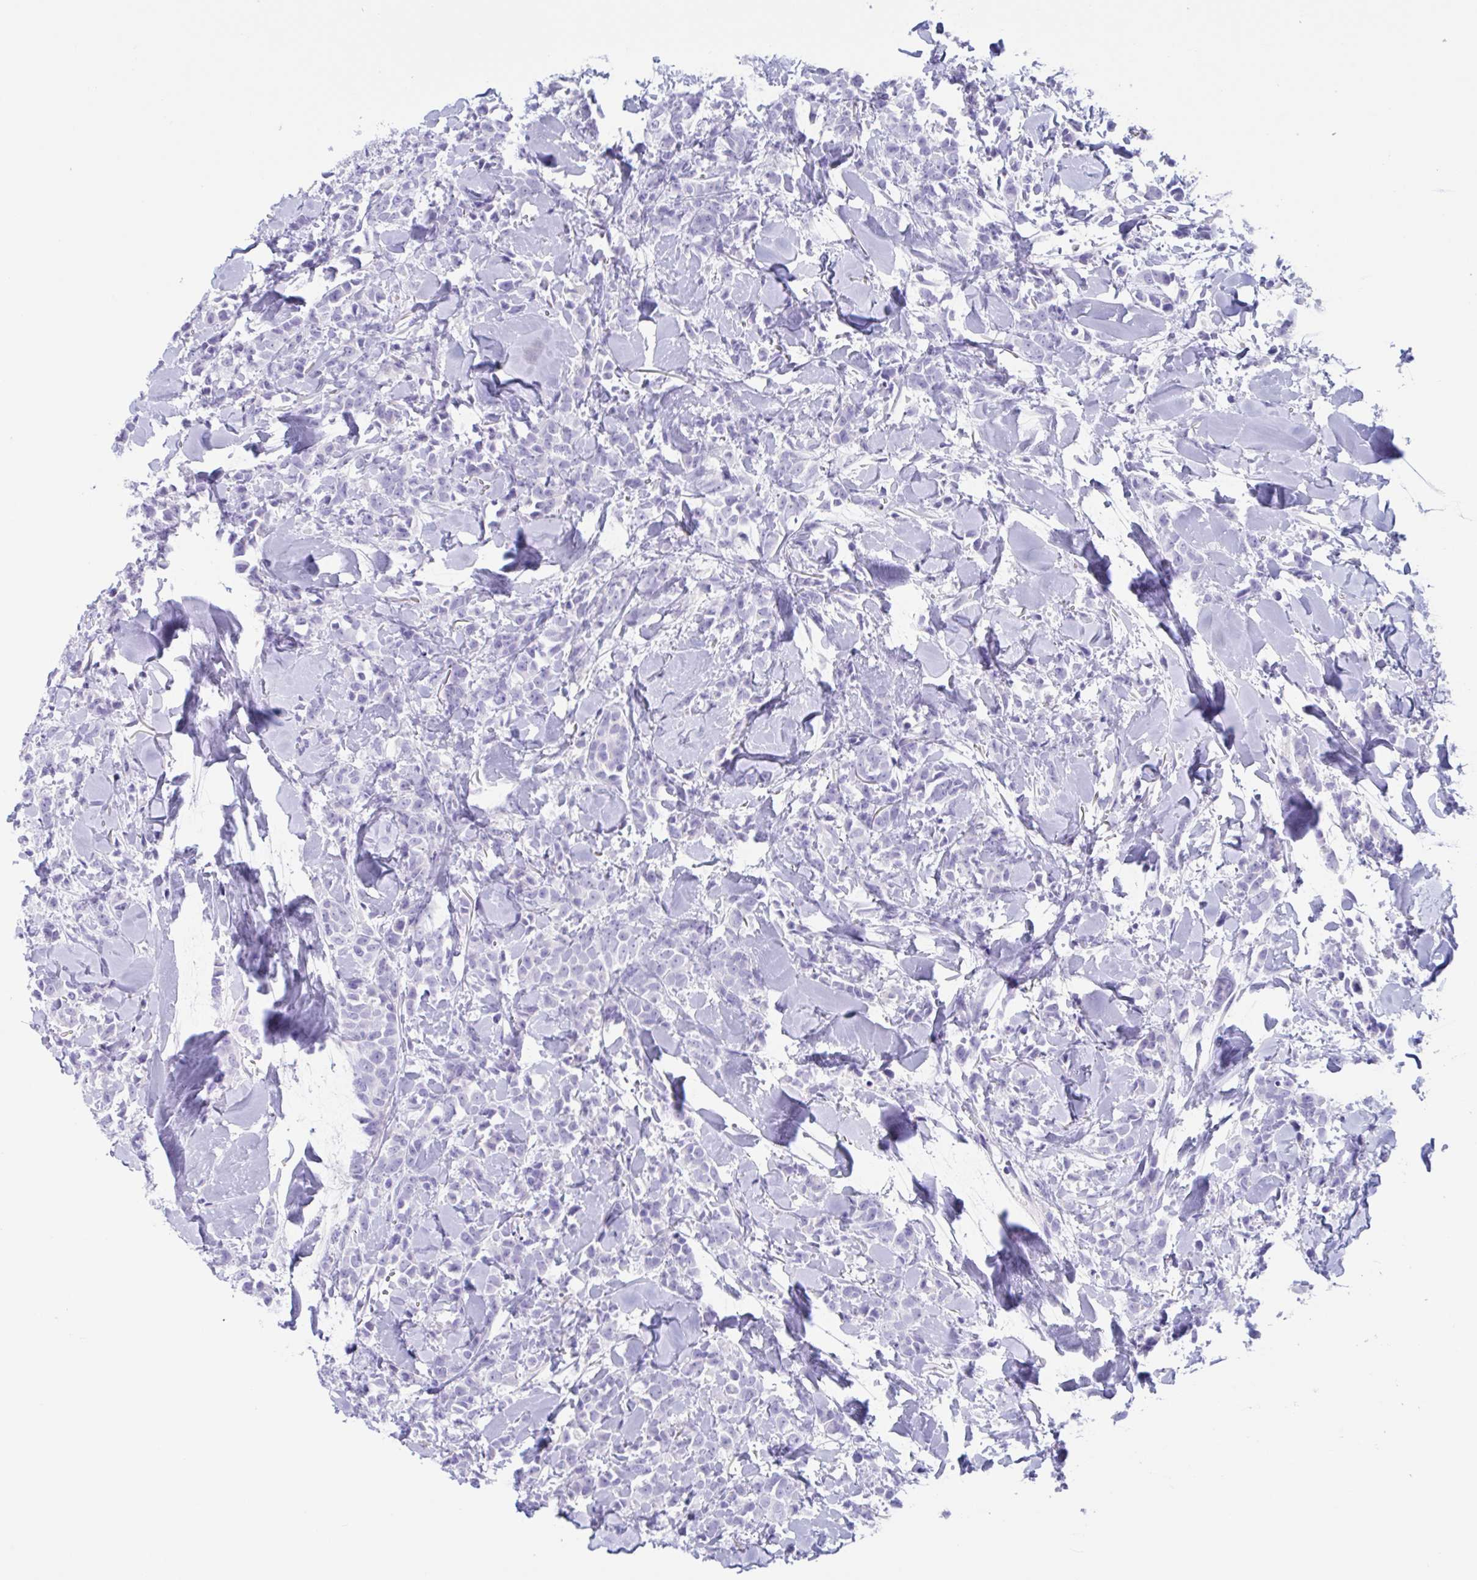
{"staining": {"intensity": "negative", "quantity": "none", "location": "none"}, "tissue": "breast cancer", "cell_type": "Tumor cells", "image_type": "cancer", "snomed": [{"axis": "morphology", "description": "Lobular carcinoma"}, {"axis": "topography", "description": "Breast"}], "caption": "The micrograph reveals no significant staining in tumor cells of breast cancer (lobular carcinoma). Brightfield microscopy of IHC stained with DAB (brown) and hematoxylin (blue), captured at high magnification.", "gene": "USP35", "patient": {"sex": "female", "age": 91}}